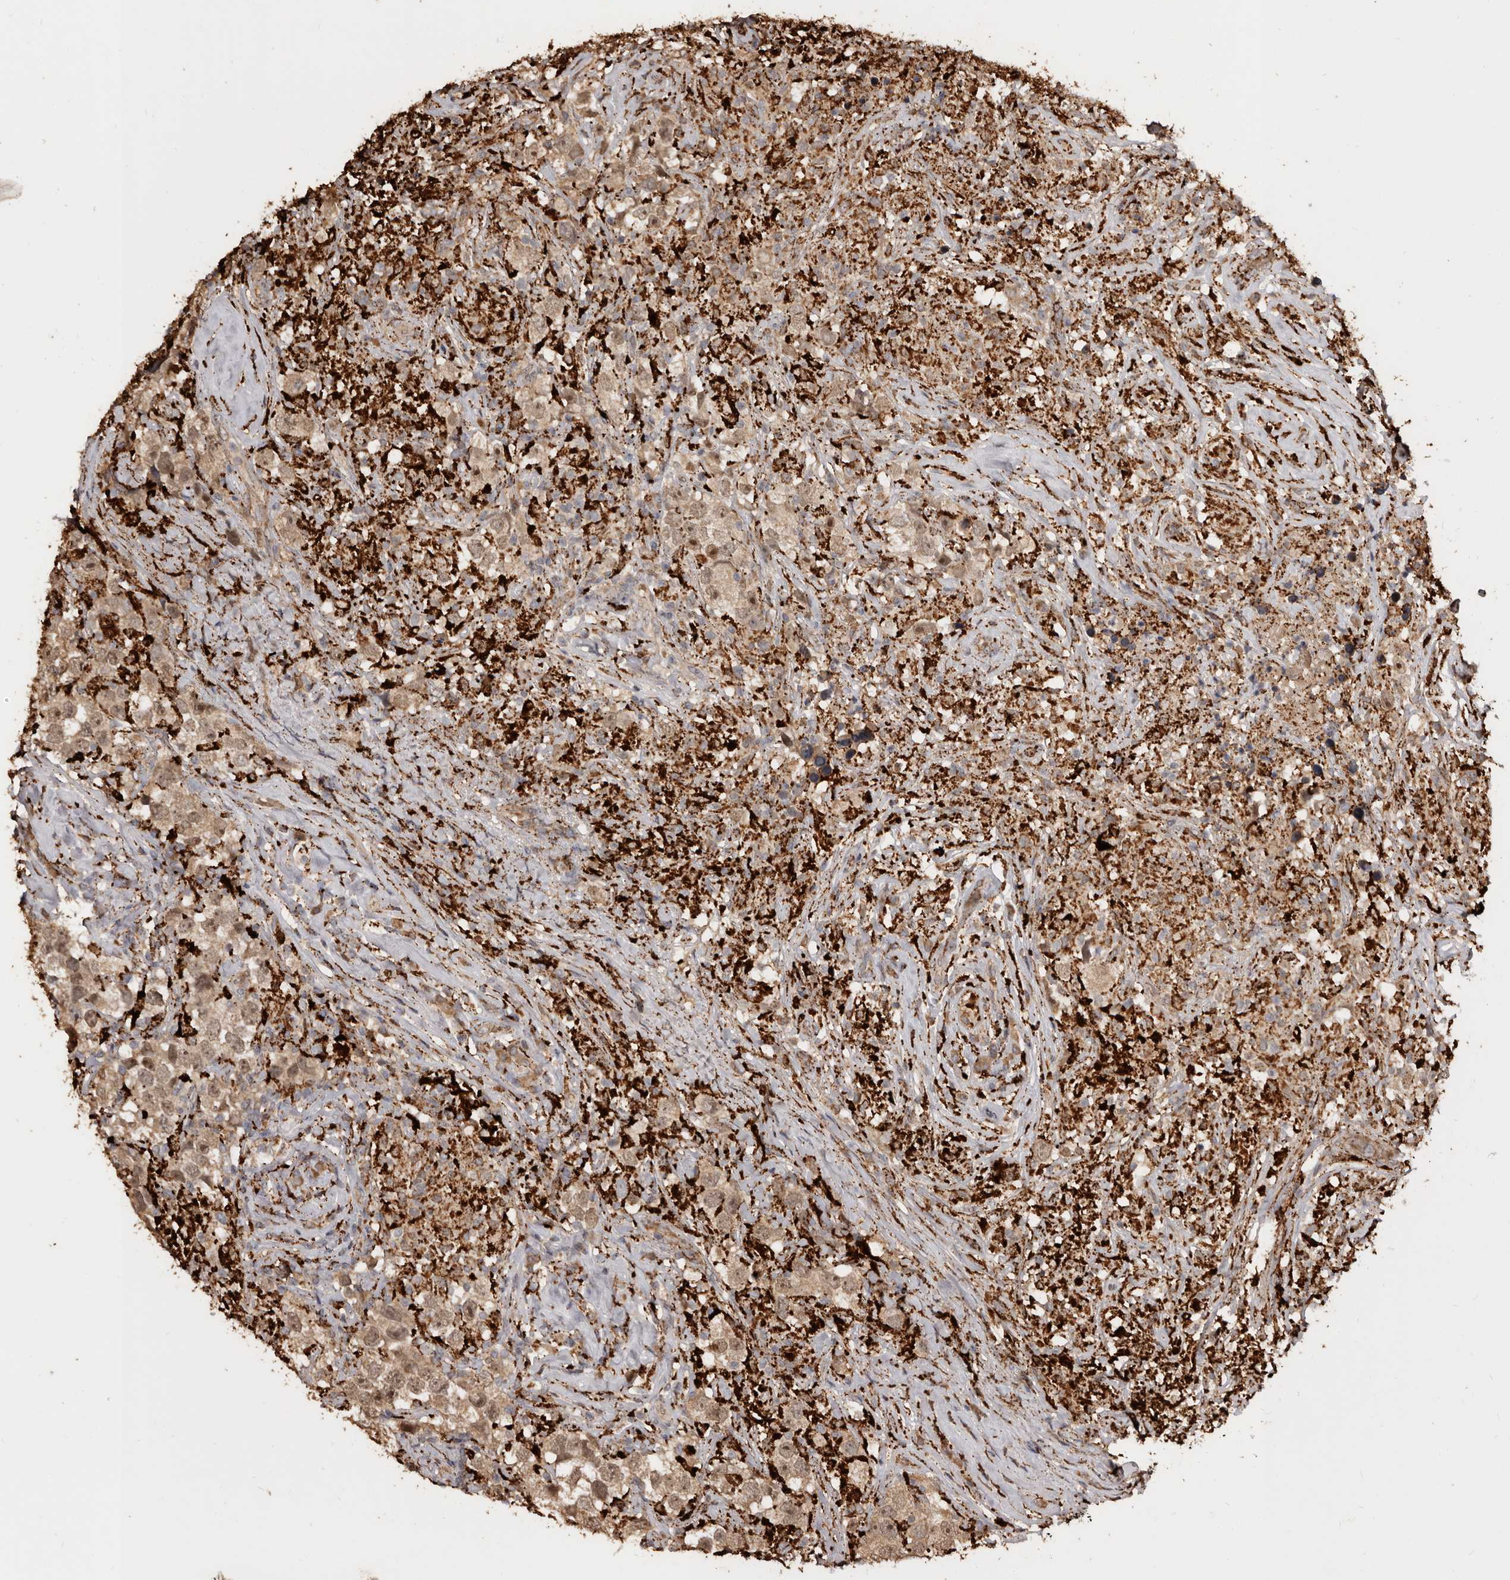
{"staining": {"intensity": "moderate", "quantity": ">75%", "location": "cytoplasmic/membranous"}, "tissue": "testis cancer", "cell_type": "Tumor cells", "image_type": "cancer", "snomed": [{"axis": "morphology", "description": "Seminoma, NOS"}, {"axis": "topography", "description": "Testis"}], "caption": "A histopathology image showing moderate cytoplasmic/membranous expression in approximately >75% of tumor cells in testis cancer (seminoma), as visualized by brown immunohistochemical staining.", "gene": "AKAP7", "patient": {"sex": "male", "age": 49}}